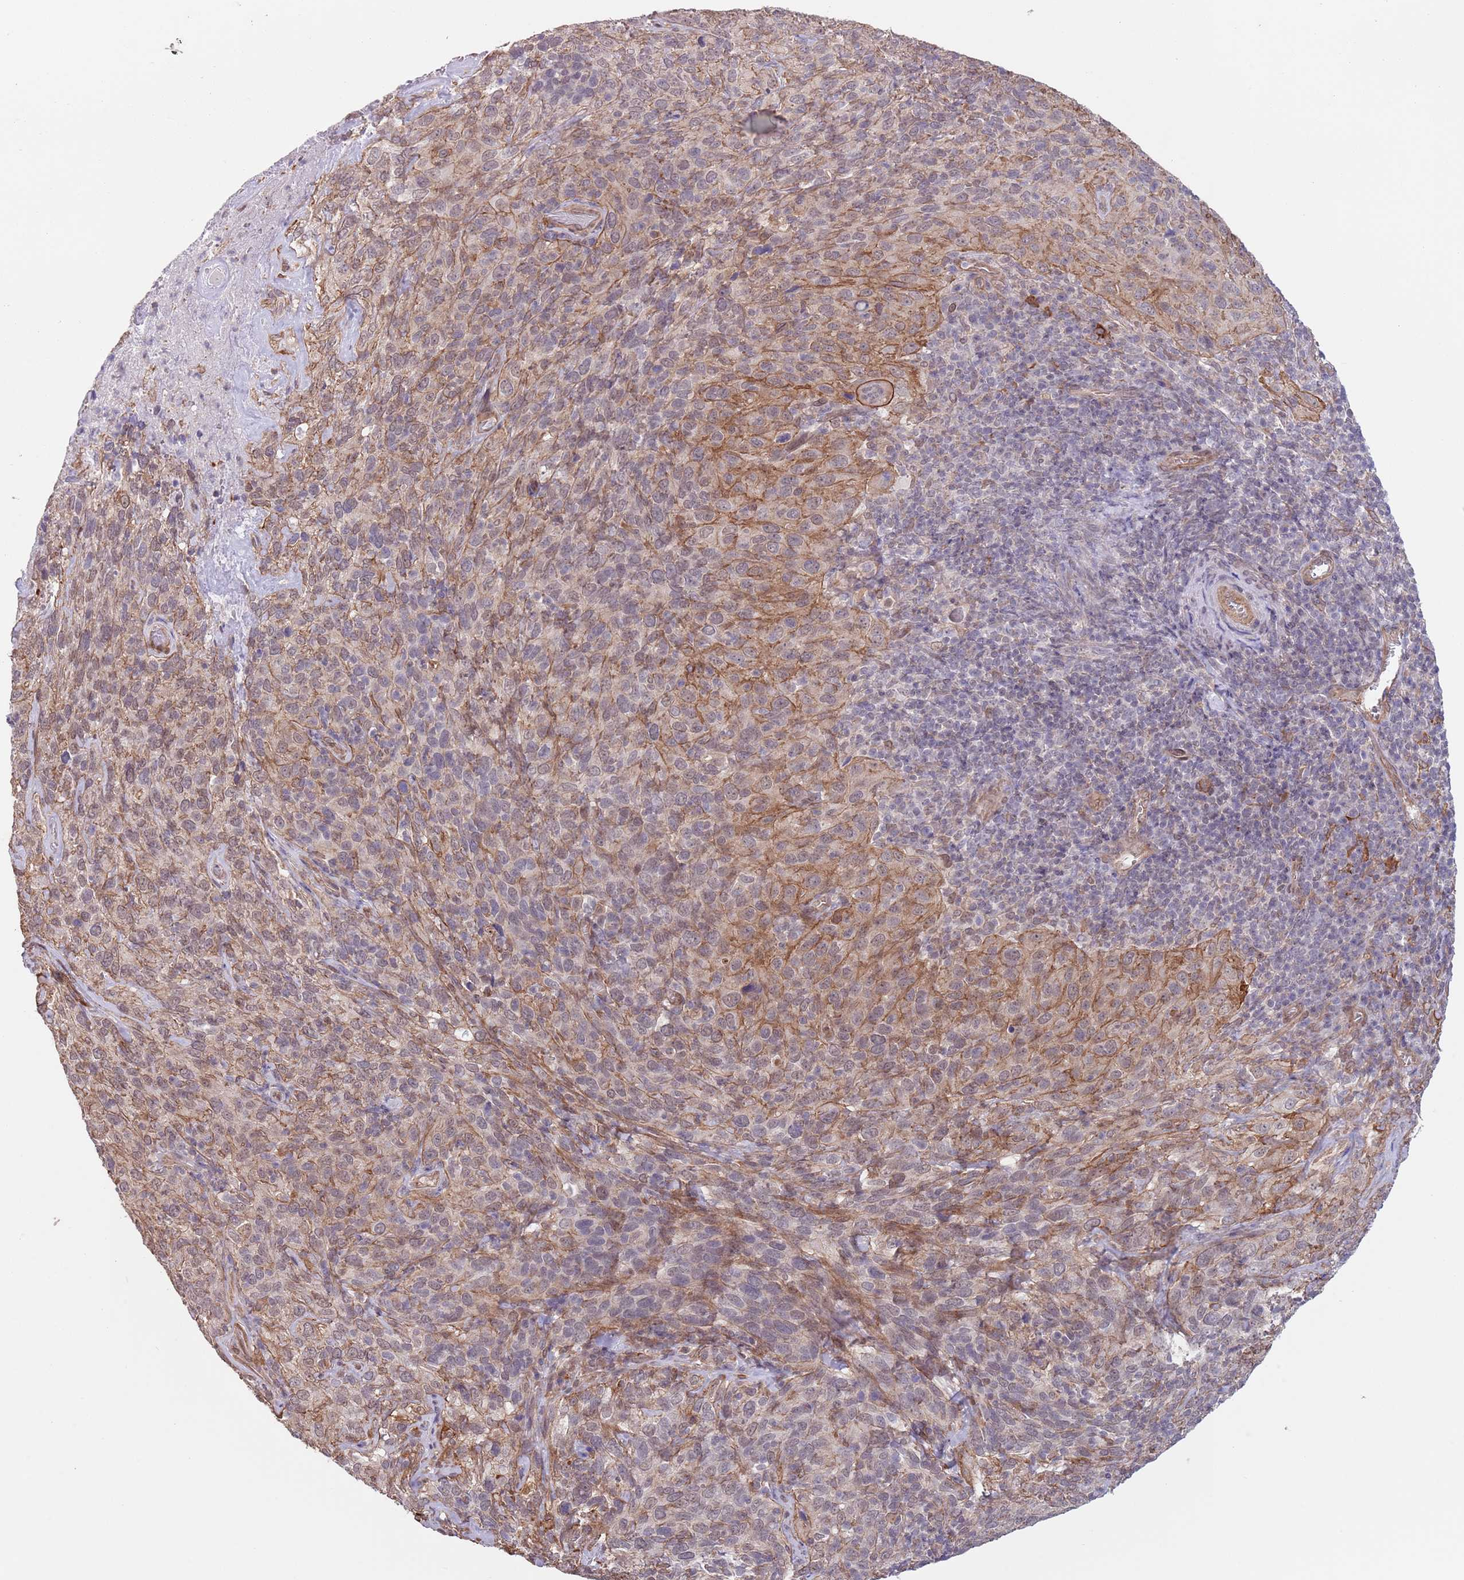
{"staining": {"intensity": "moderate", "quantity": "25%-75%", "location": "cytoplasmic/membranous,nuclear"}, "tissue": "cervical cancer", "cell_type": "Tumor cells", "image_type": "cancer", "snomed": [{"axis": "morphology", "description": "Squamous cell carcinoma, NOS"}, {"axis": "topography", "description": "Cervix"}], "caption": "Cervical cancer stained with a protein marker displays moderate staining in tumor cells.", "gene": "CREBZF", "patient": {"sex": "female", "age": 51}}